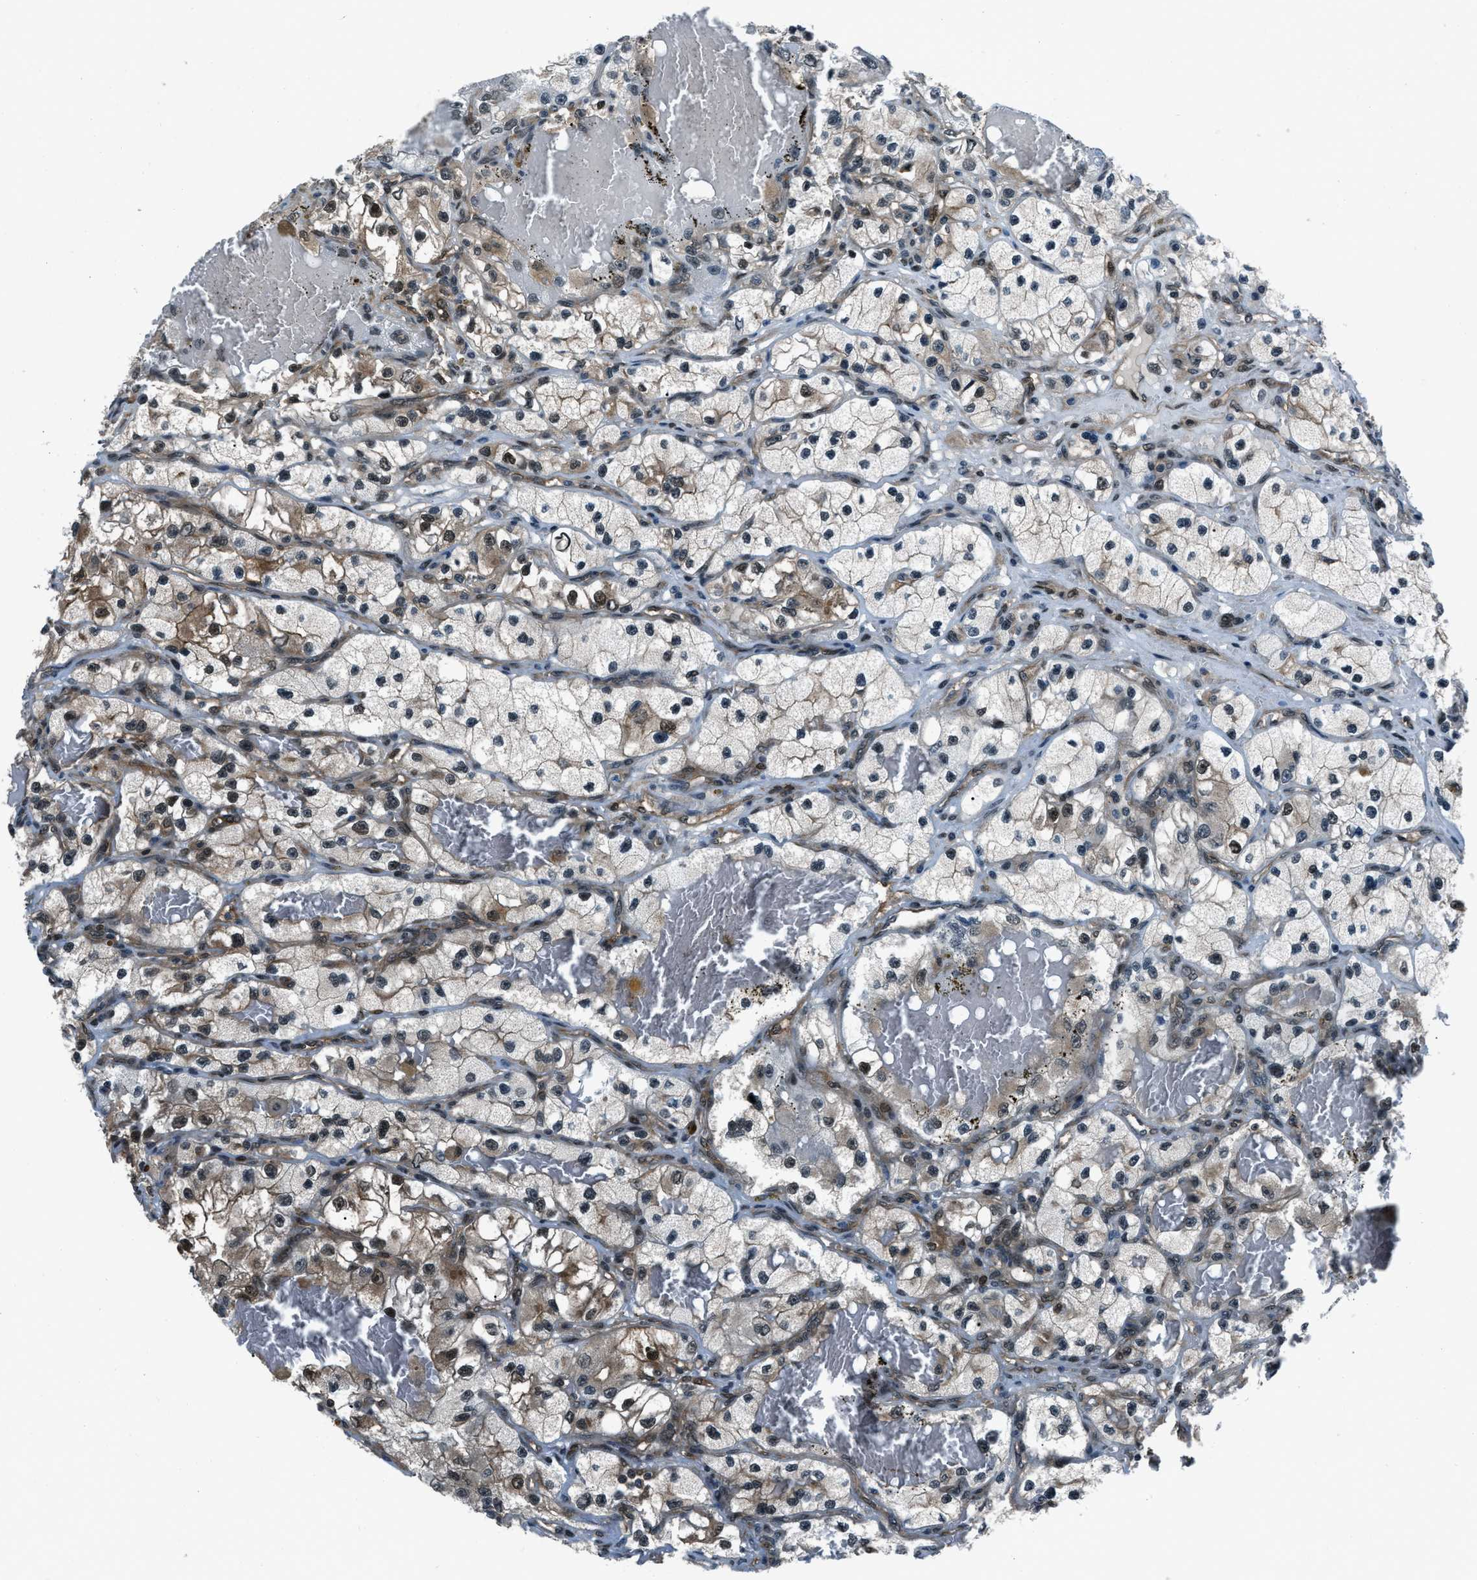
{"staining": {"intensity": "strong", "quantity": "25%-75%", "location": "cytoplasmic/membranous,nuclear"}, "tissue": "renal cancer", "cell_type": "Tumor cells", "image_type": "cancer", "snomed": [{"axis": "morphology", "description": "Adenocarcinoma, NOS"}, {"axis": "topography", "description": "Kidney"}], "caption": "This is an image of immunohistochemistry staining of renal adenocarcinoma, which shows strong expression in the cytoplasmic/membranous and nuclear of tumor cells.", "gene": "NUDCD3", "patient": {"sex": "female", "age": 57}}